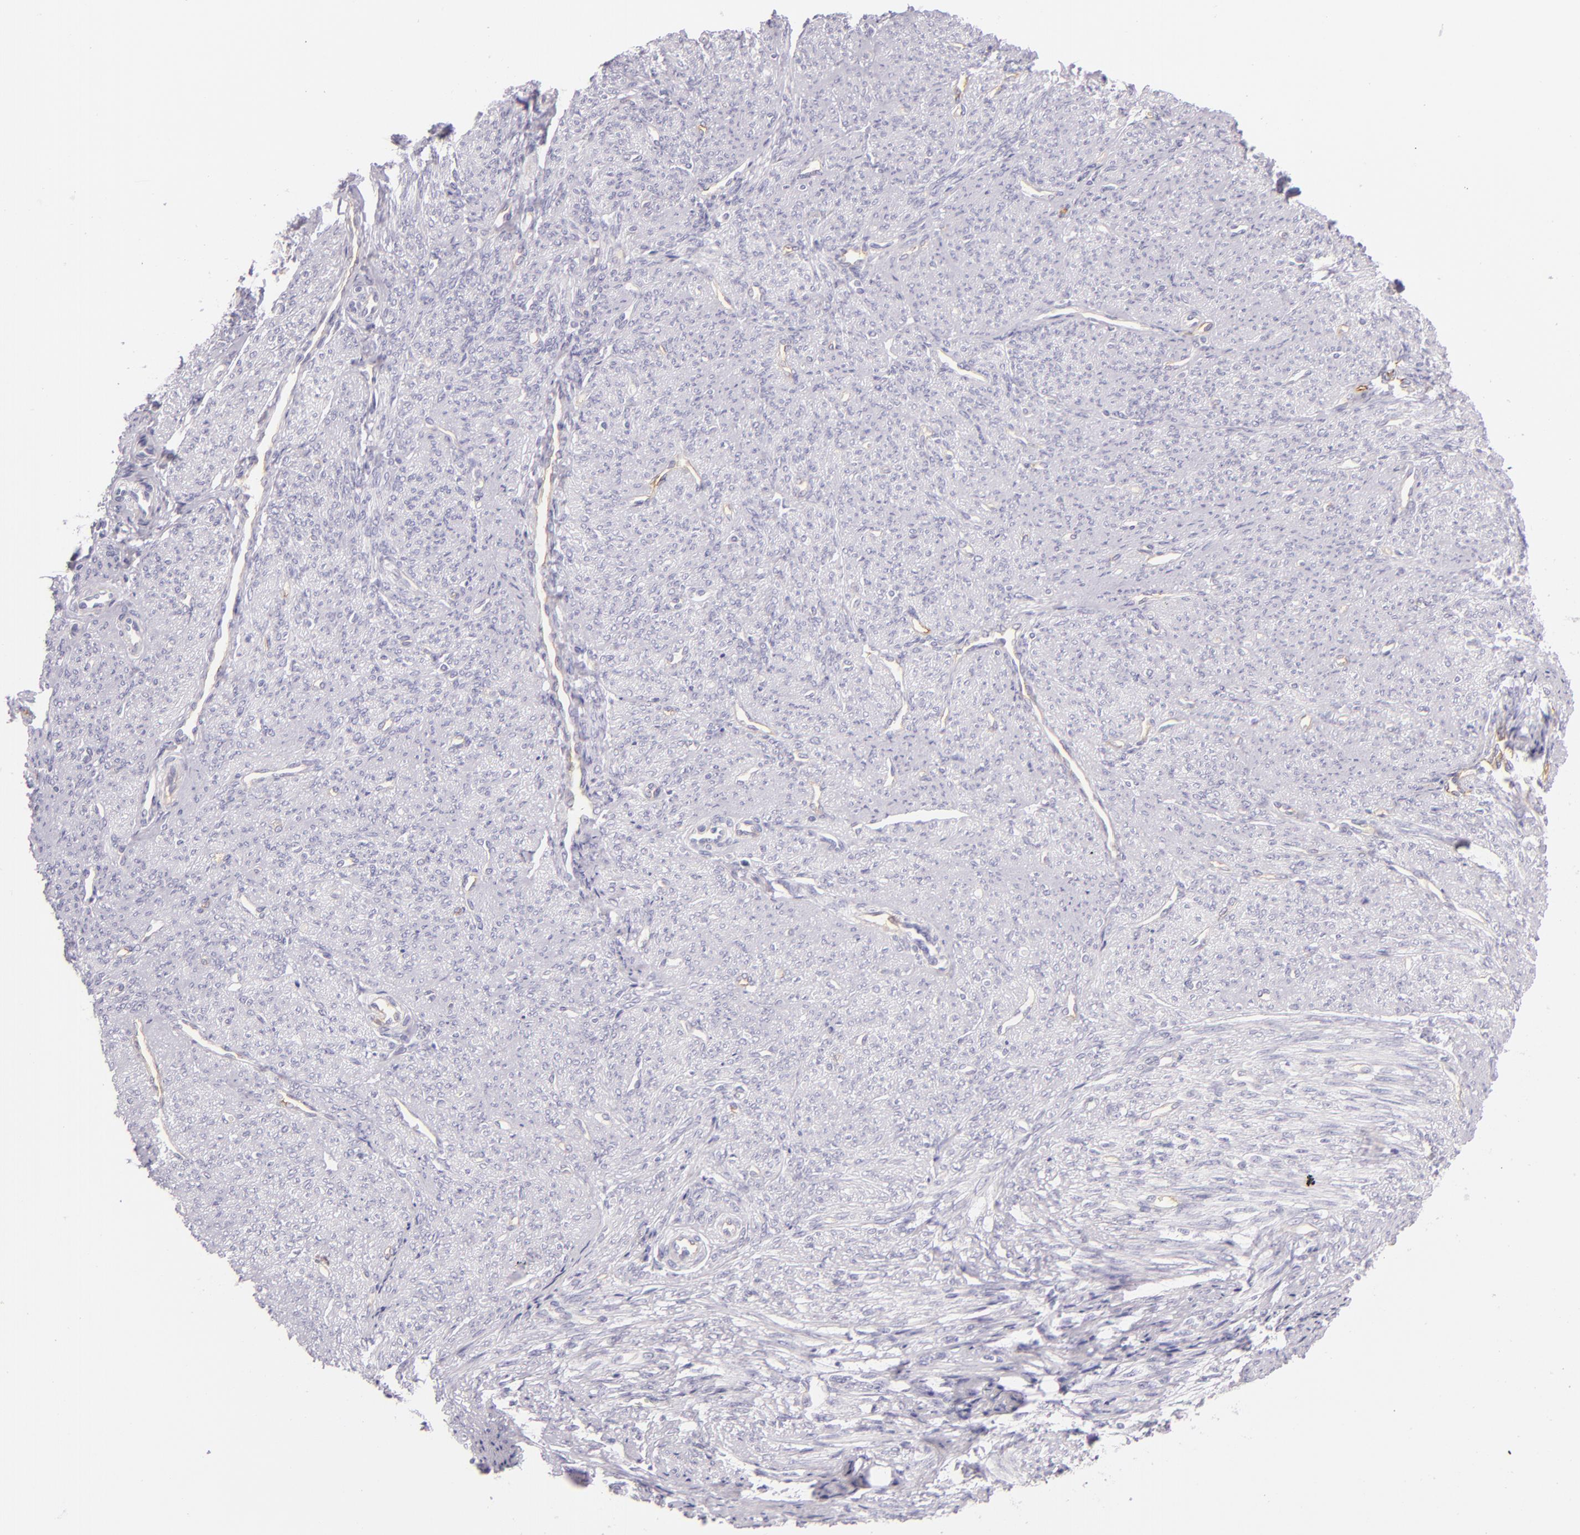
{"staining": {"intensity": "negative", "quantity": "none", "location": "none"}, "tissue": "smooth muscle", "cell_type": "Smooth muscle cells", "image_type": "normal", "snomed": [{"axis": "morphology", "description": "Normal tissue, NOS"}, {"axis": "topography", "description": "Cervix"}, {"axis": "topography", "description": "Endometrium"}], "caption": "Protein analysis of benign smooth muscle exhibits no significant expression in smooth muscle cells.", "gene": "ICAM1", "patient": {"sex": "female", "age": 65}}